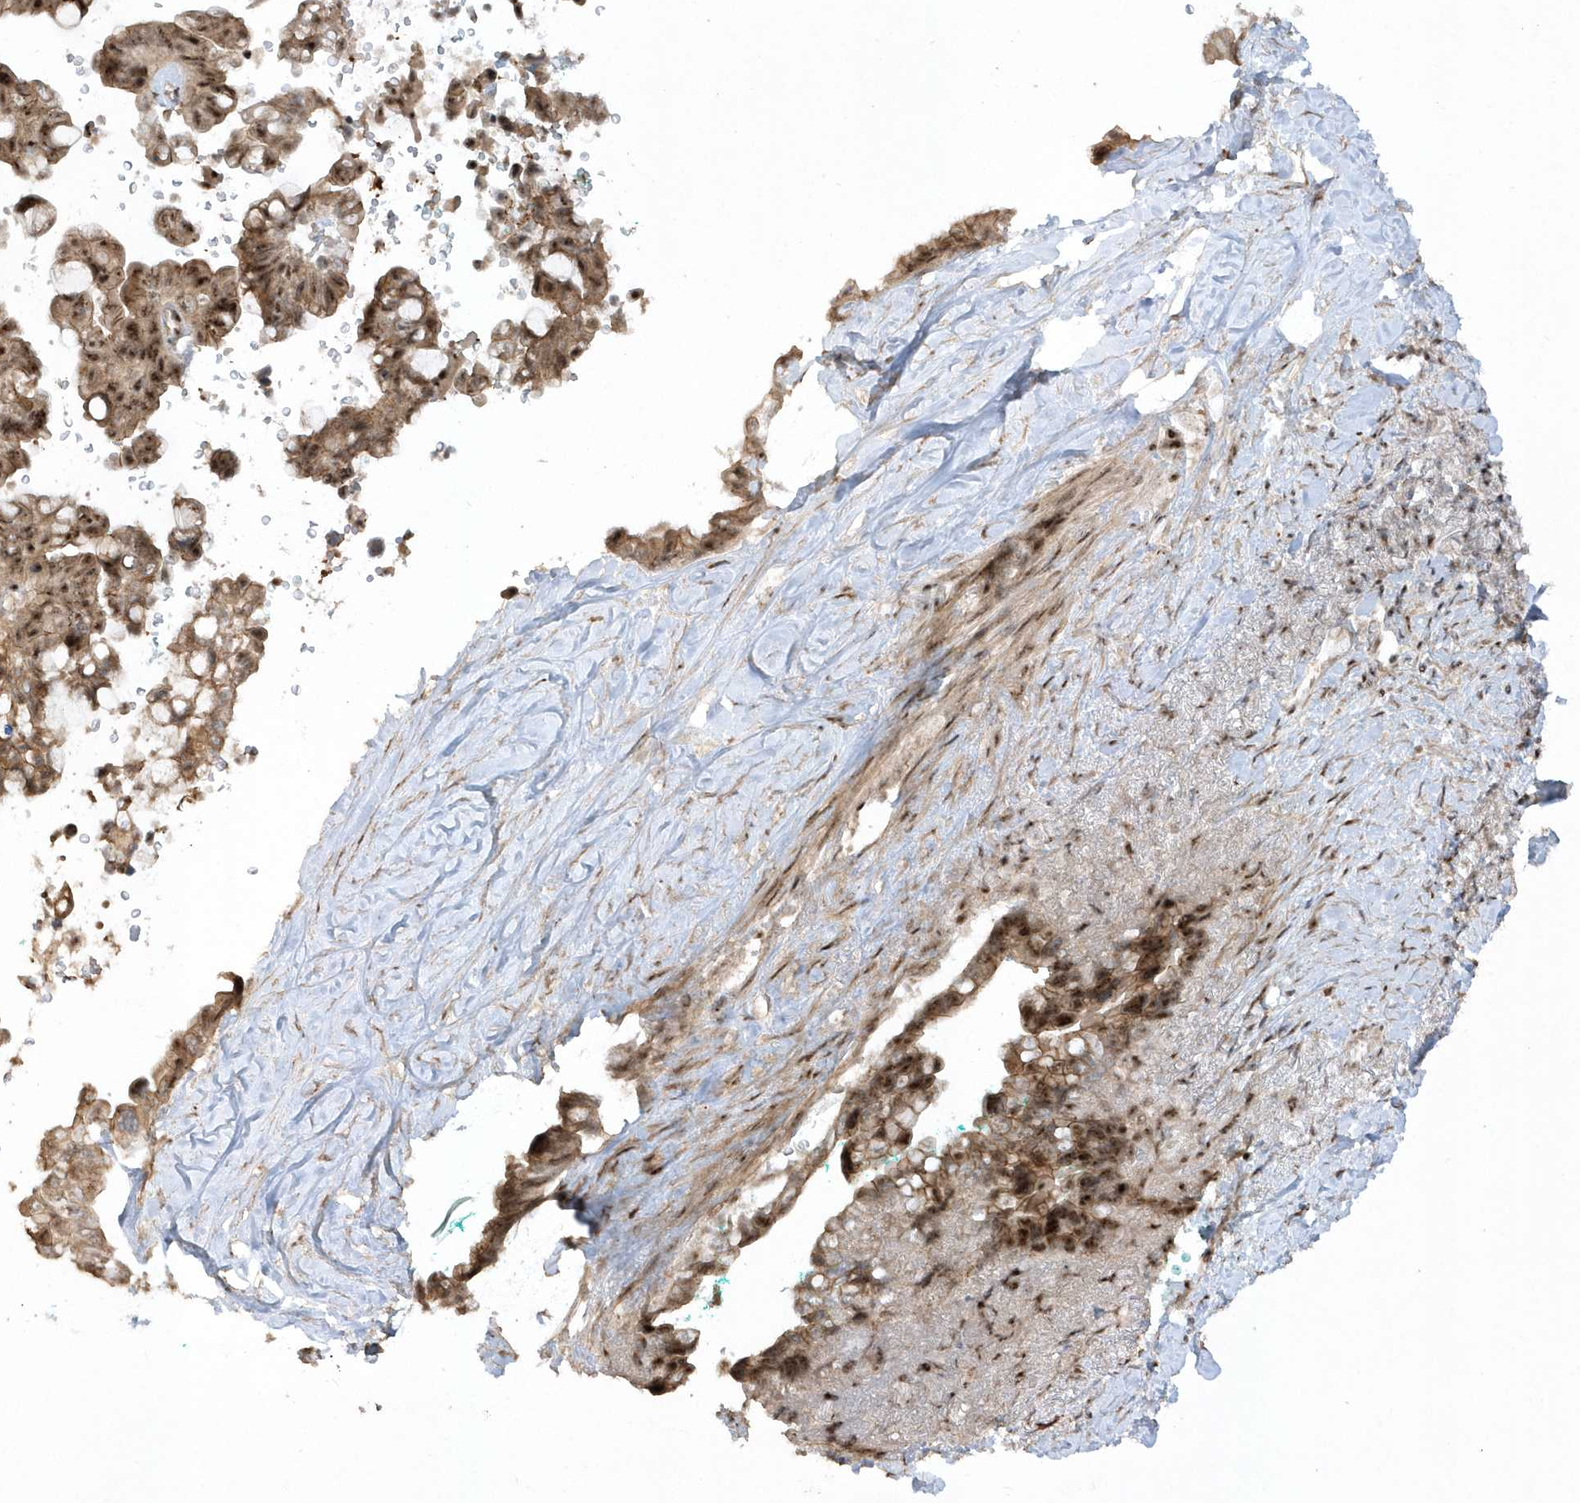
{"staining": {"intensity": "strong", "quantity": ">75%", "location": "nuclear"}, "tissue": "pancreatic cancer", "cell_type": "Tumor cells", "image_type": "cancer", "snomed": [{"axis": "morphology", "description": "Adenocarcinoma, NOS"}, {"axis": "topography", "description": "Pancreas"}], "caption": "This is an image of immunohistochemistry (IHC) staining of adenocarcinoma (pancreatic), which shows strong expression in the nuclear of tumor cells.", "gene": "POLR3B", "patient": {"sex": "female", "age": 72}}